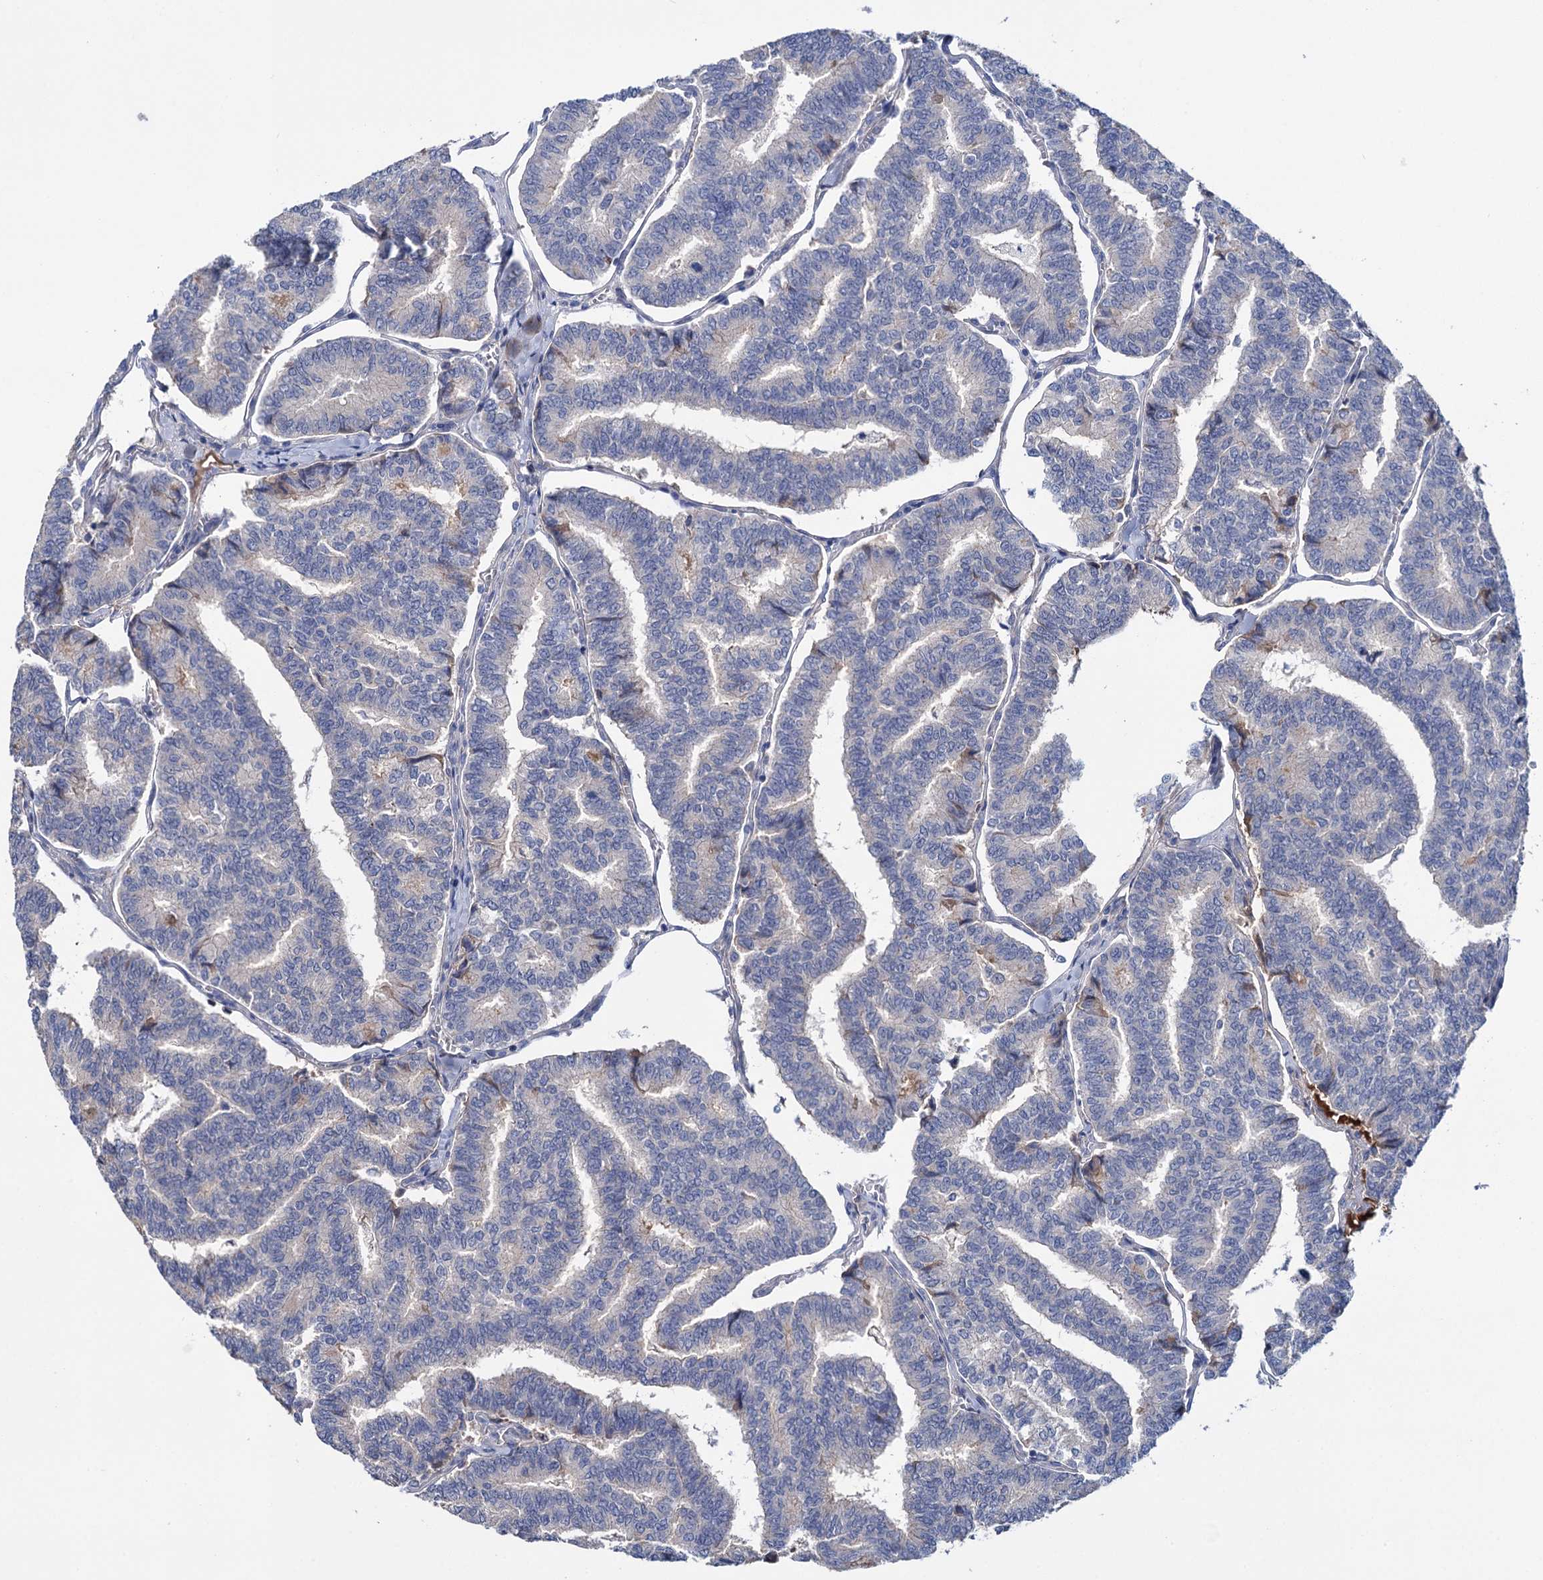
{"staining": {"intensity": "negative", "quantity": "none", "location": "none"}, "tissue": "thyroid cancer", "cell_type": "Tumor cells", "image_type": "cancer", "snomed": [{"axis": "morphology", "description": "Papillary adenocarcinoma, NOS"}, {"axis": "topography", "description": "Thyroid gland"}], "caption": "A histopathology image of thyroid cancer (papillary adenocarcinoma) stained for a protein demonstrates no brown staining in tumor cells.", "gene": "PPP1R32", "patient": {"sex": "female", "age": 35}}